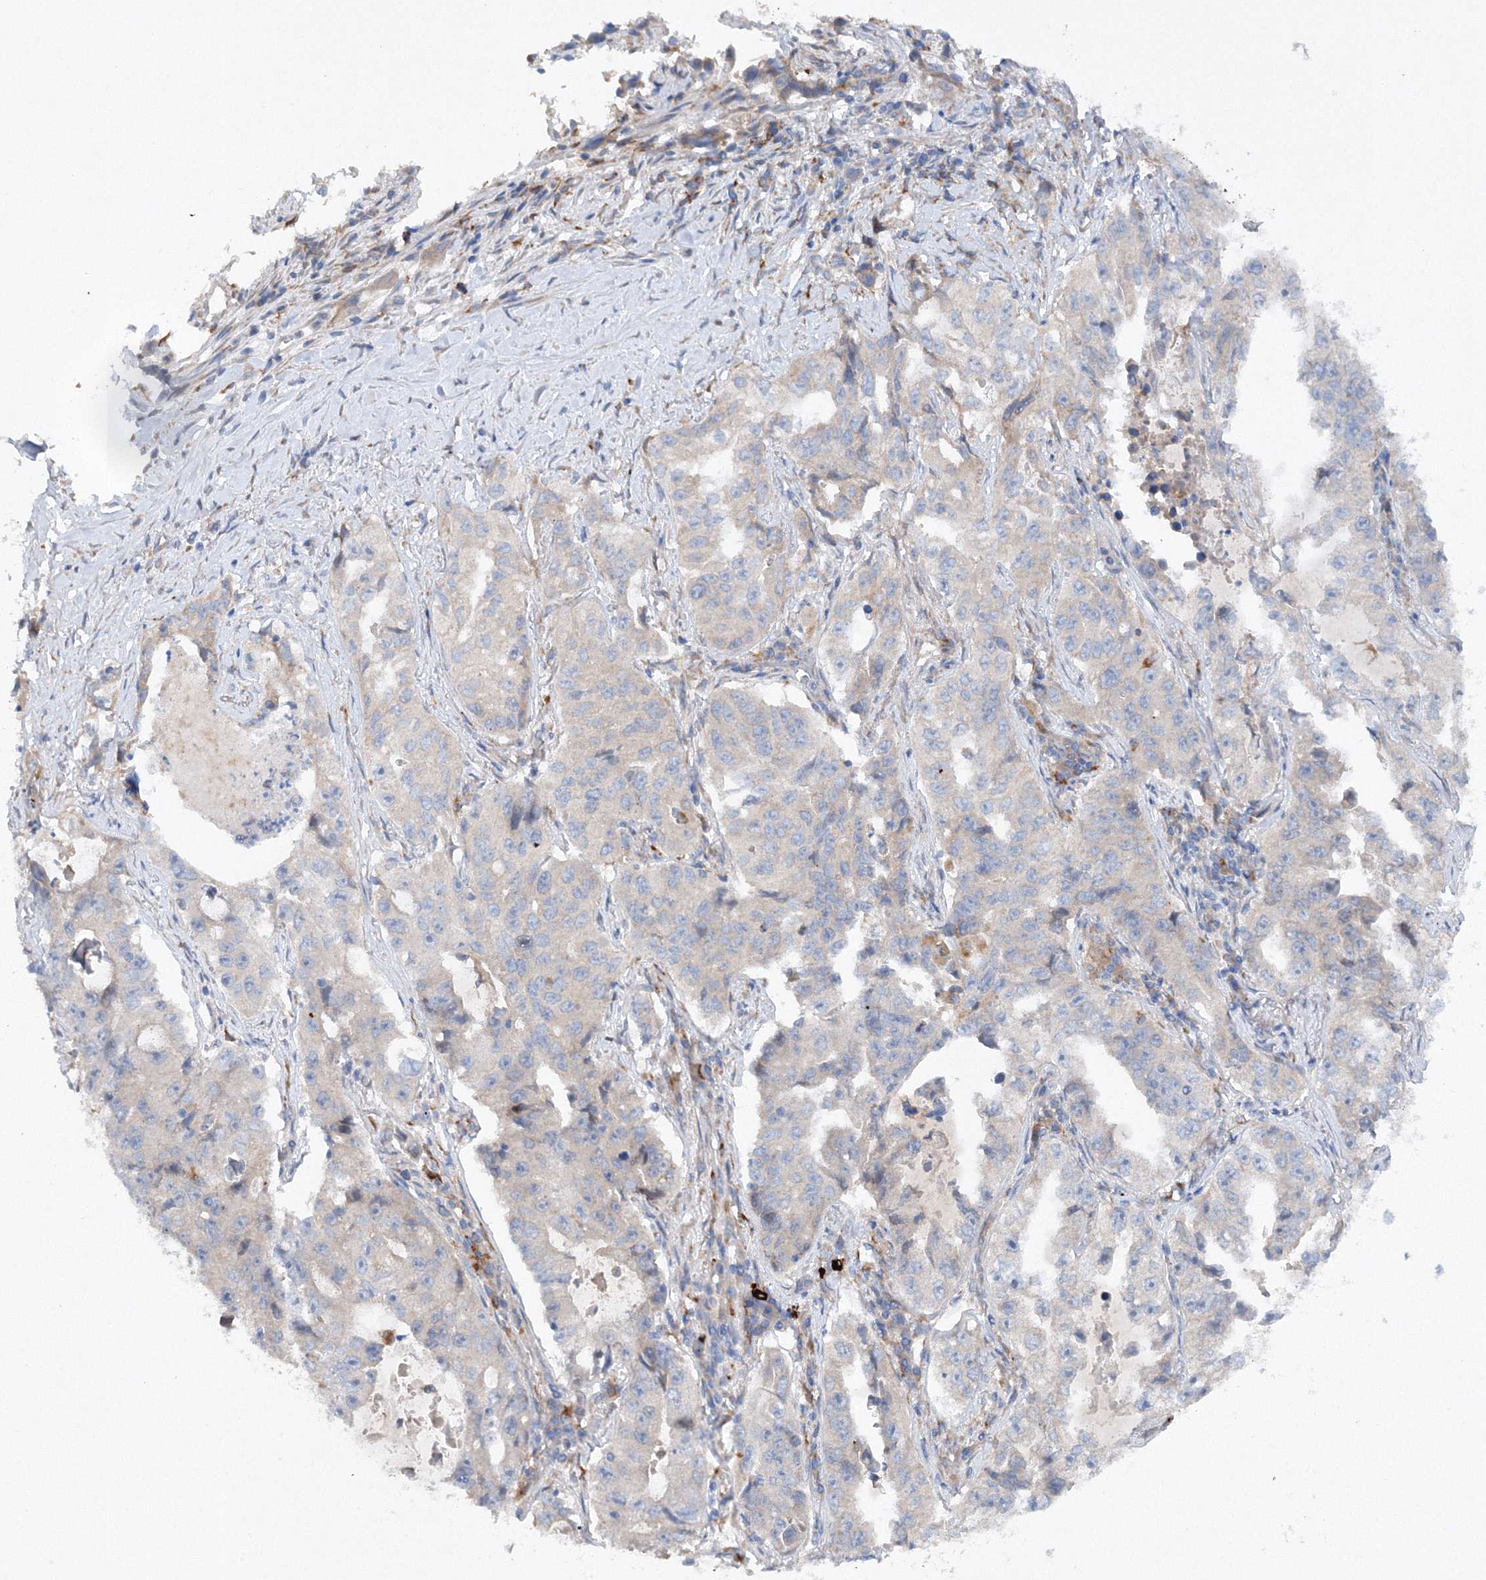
{"staining": {"intensity": "negative", "quantity": "none", "location": "none"}, "tissue": "lung cancer", "cell_type": "Tumor cells", "image_type": "cancer", "snomed": [{"axis": "morphology", "description": "Adenocarcinoma, NOS"}, {"axis": "topography", "description": "Lung"}], "caption": "Tumor cells show no significant protein staining in lung cancer.", "gene": "SLC36A1", "patient": {"sex": "female", "age": 51}}